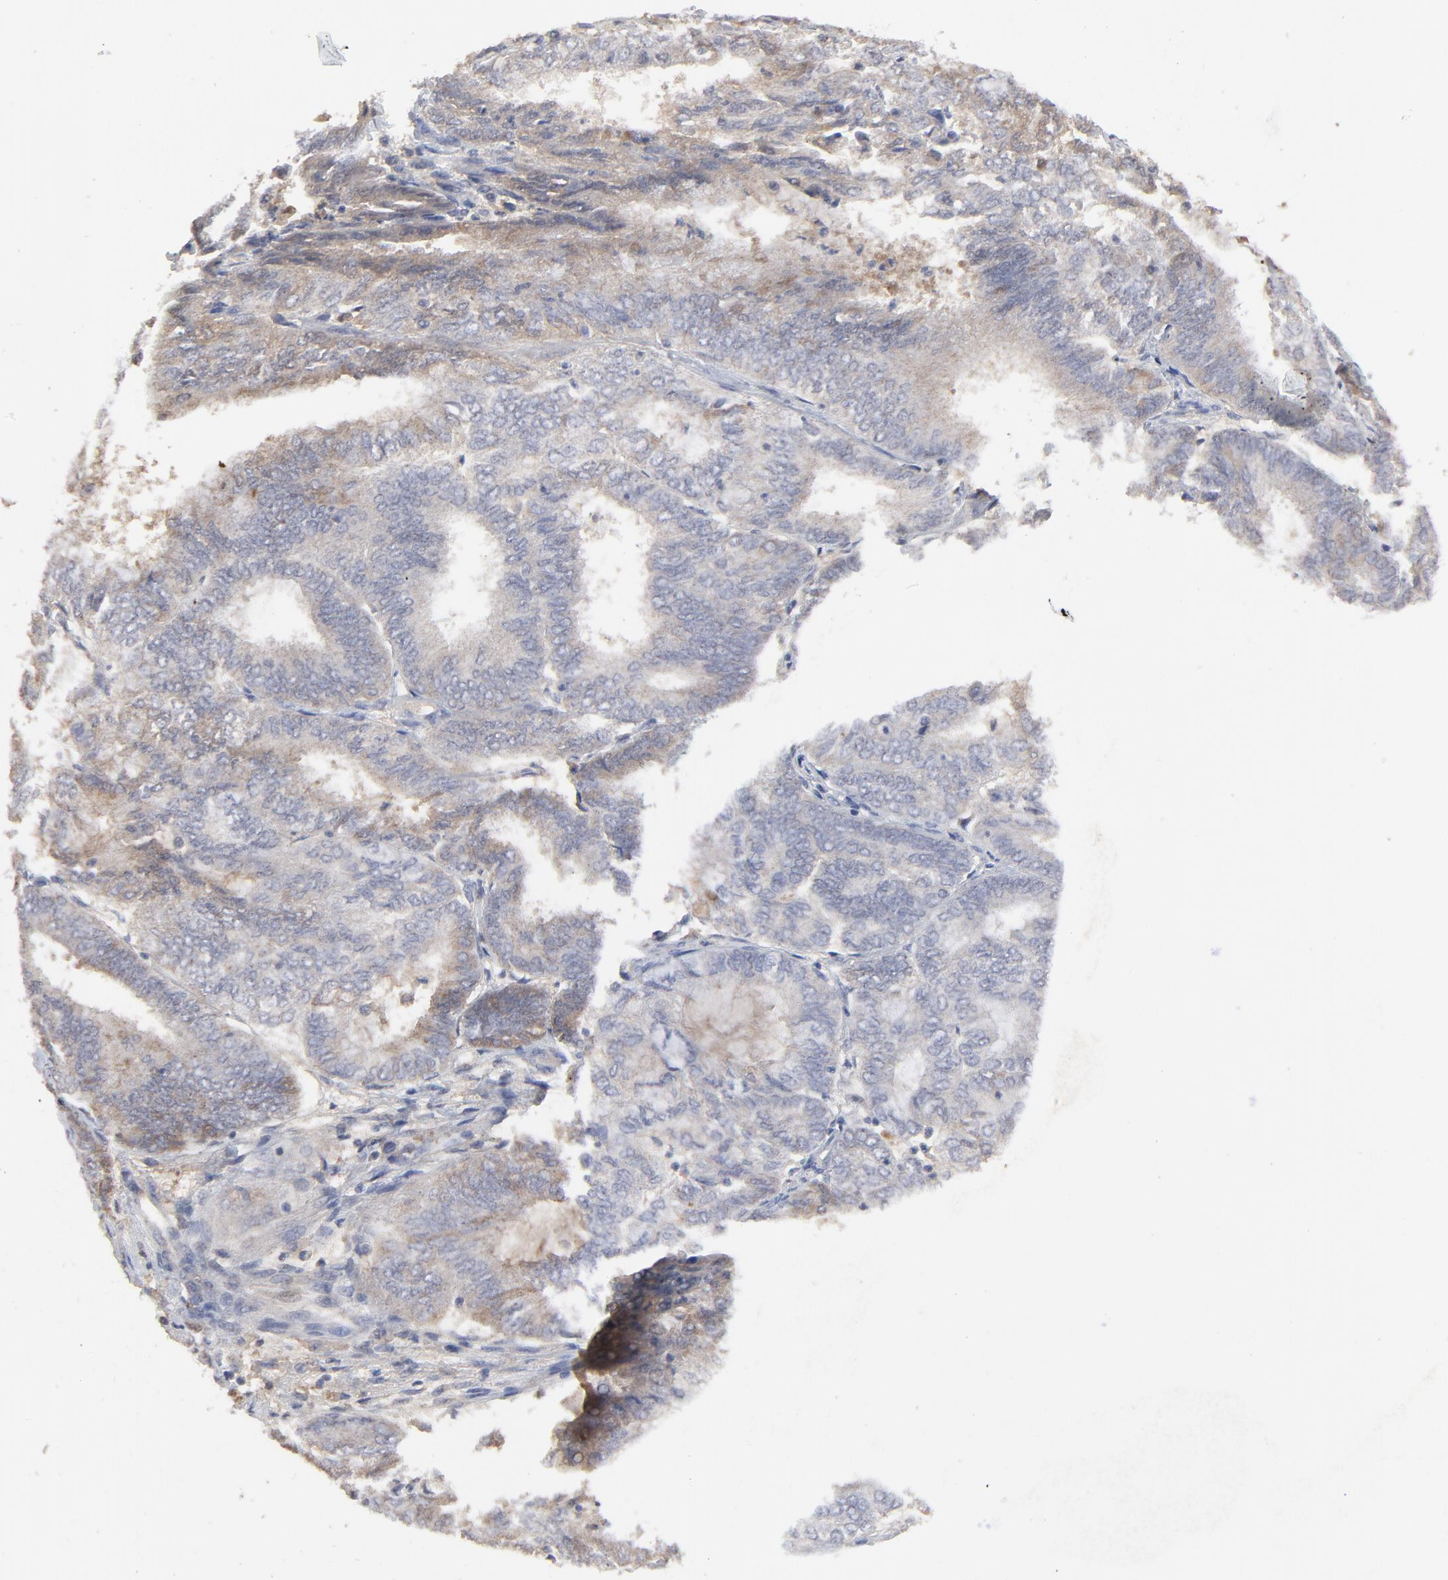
{"staining": {"intensity": "weak", "quantity": "25%-75%", "location": "cytoplasmic/membranous"}, "tissue": "endometrial cancer", "cell_type": "Tumor cells", "image_type": "cancer", "snomed": [{"axis": "morphology", "description": "Adenocarcinoma, NOS"}, {"axis": "topography", "description": "Endometrium"}], "caption": "The immunohistochemical stain shows weak cytoplasmic/membranous positivity in tumor cells of endometrial cancer (adenocarcinoma) tissue.", "gene": "VPREB3", "patient": {"sex": "female", "age": 59}}